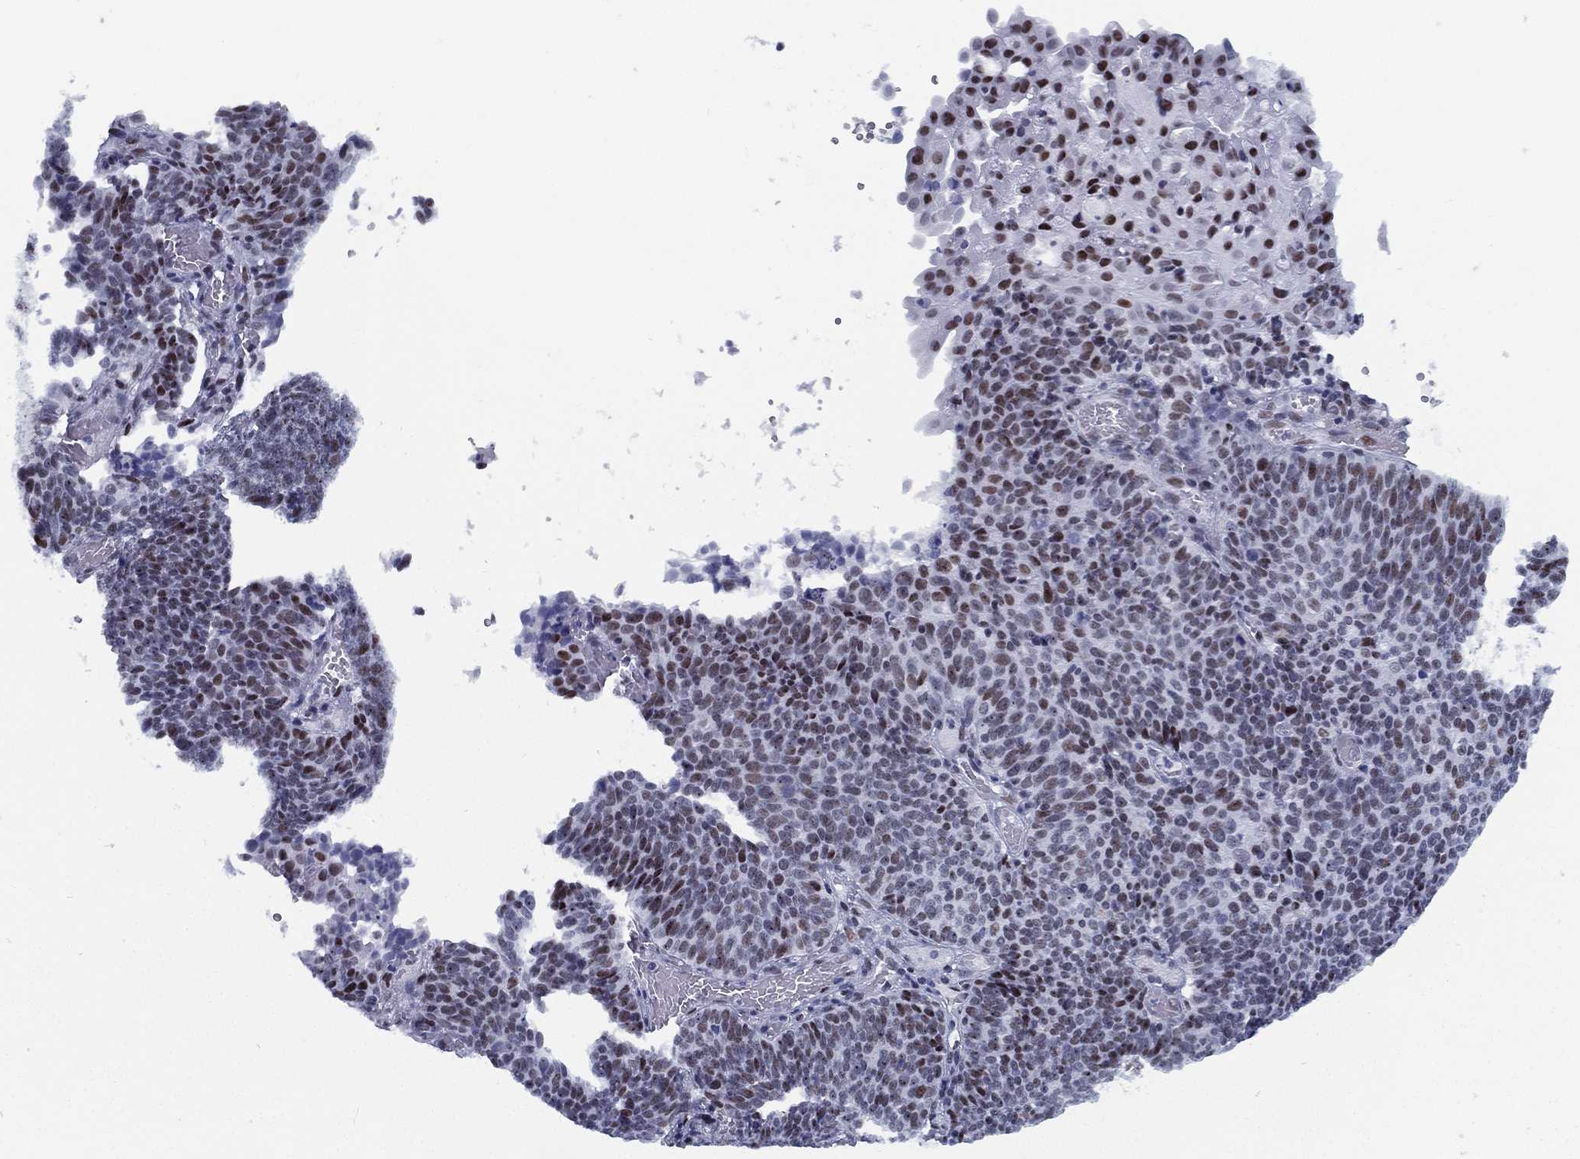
{"staining": {"intensity": "moderate", "quantity": "25%-75%", "location": "nuclear"}, "tissue": "cervical cancer", "cell_type": "Tumor cells", "image_type": "cancer", "snomed": [{"axis": "morphology", "description": "Normal tissue, NOS"}, {"axis": "morphology", "description": "Squamous cell carcinoma, NOS"}, {"axis": "topography", "description": "Cervix"}], "caption": "IHC of cervical squamous cell carcinoma reveals medium levels of moderate nuclear expression in approximately 25%-75% of tumor cells. IHC stains the protein in brown and the nuclei are stained blue.", "gene": "CYB561D2", "patient": {"sex": "female", "age": 39}}